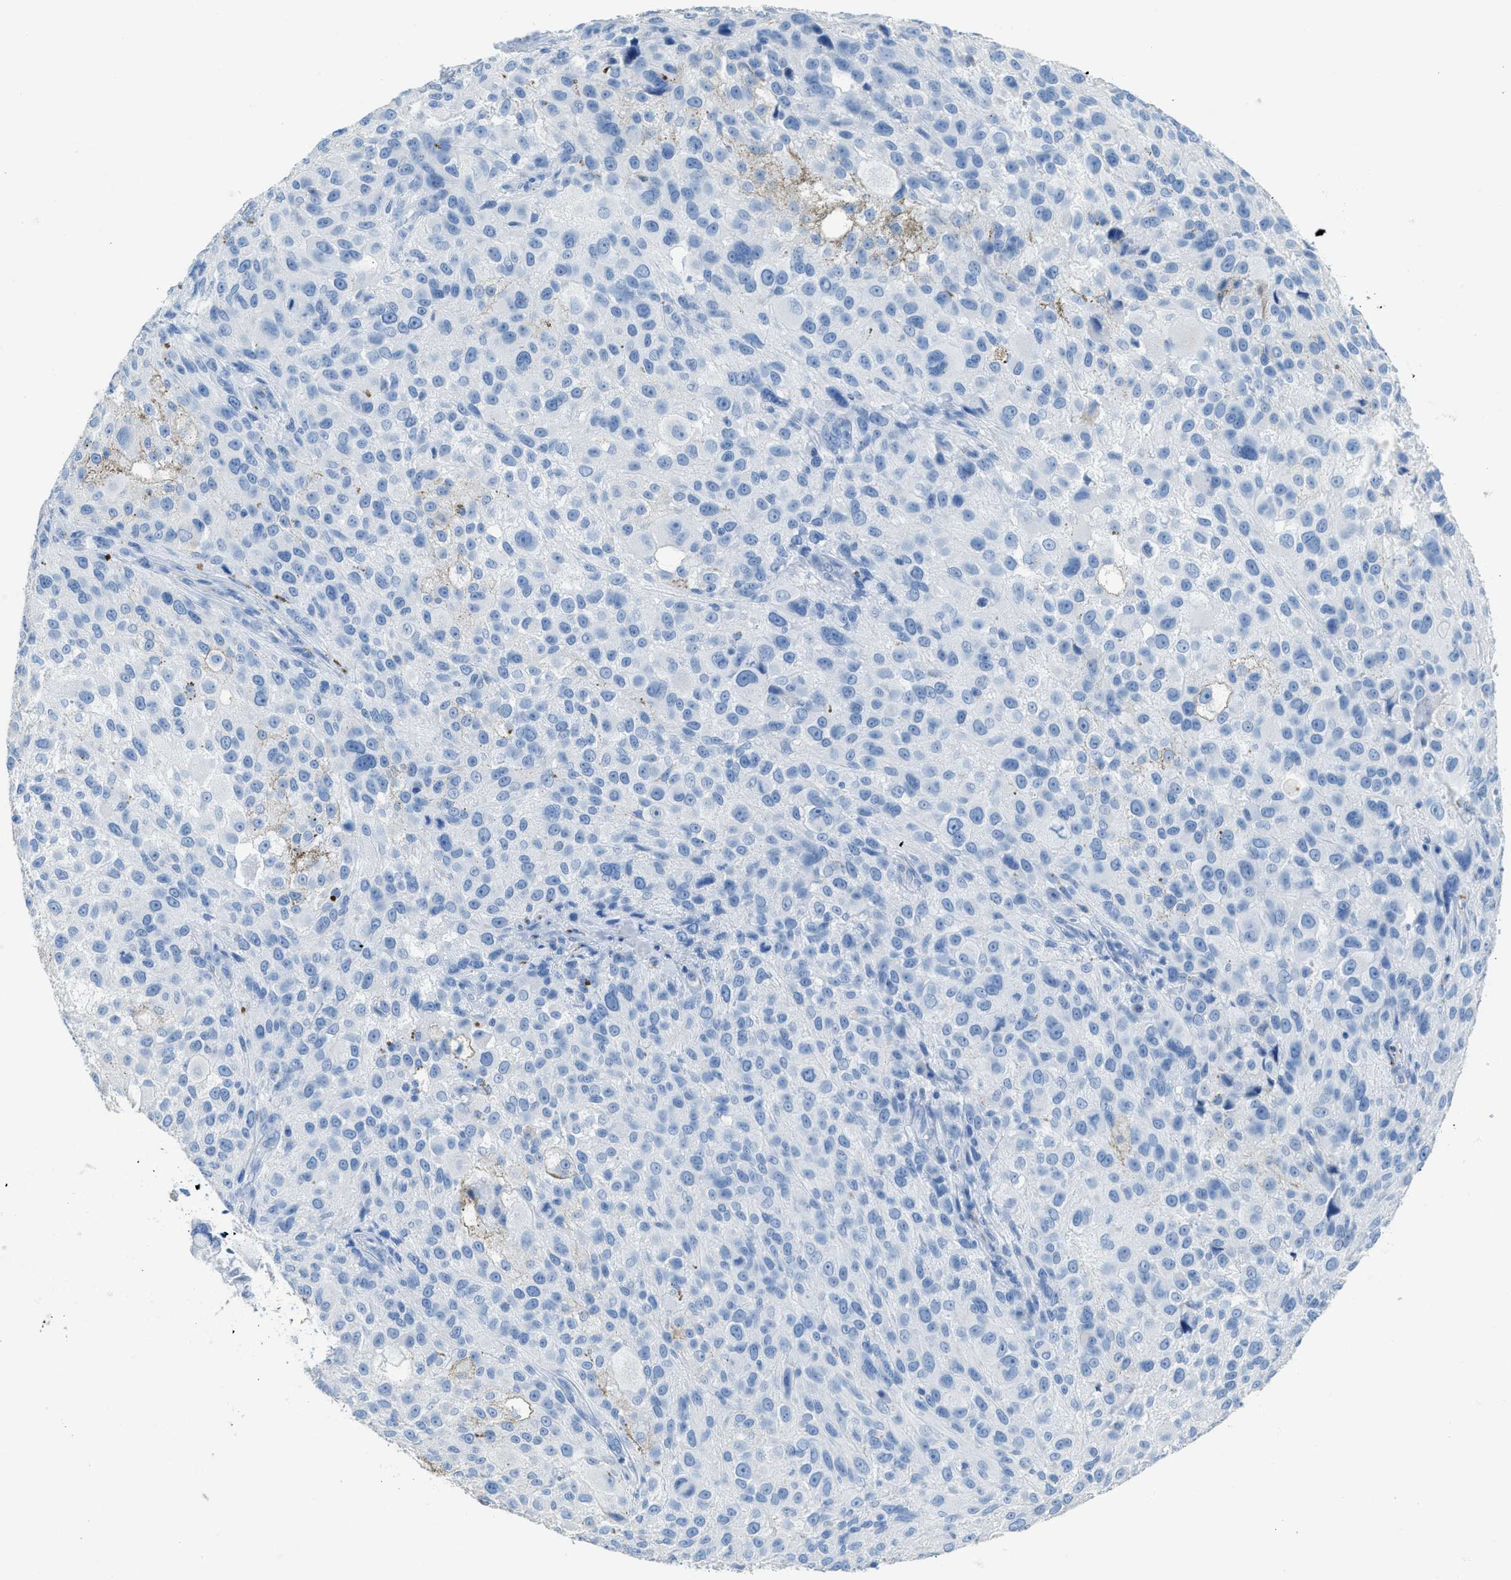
{"staining": {"intensity": "negative", "quantity": "none", "location": "none"}, "tissue": "melanoma", "cell_type": "Tumor cells", "image_type": "cancer", "snomed": [{"axis": "morphology", "description": "Necrosis, NOS"}, {"axis": "morphology", "description": "Malignant melanoma, NOS"}, {"axis": "topography", "description": "Skin"}], "caption": "Photomicrograph shows no significant protein positivity in tumor cells of melanoma. (Stains: DAB immunohistochemistry with hematoxylin counter stain, Microscopy: brightfield microscopy at high magnification).", "gene": "FAIM2", "patient": {"sex": "female", "age": 87}}